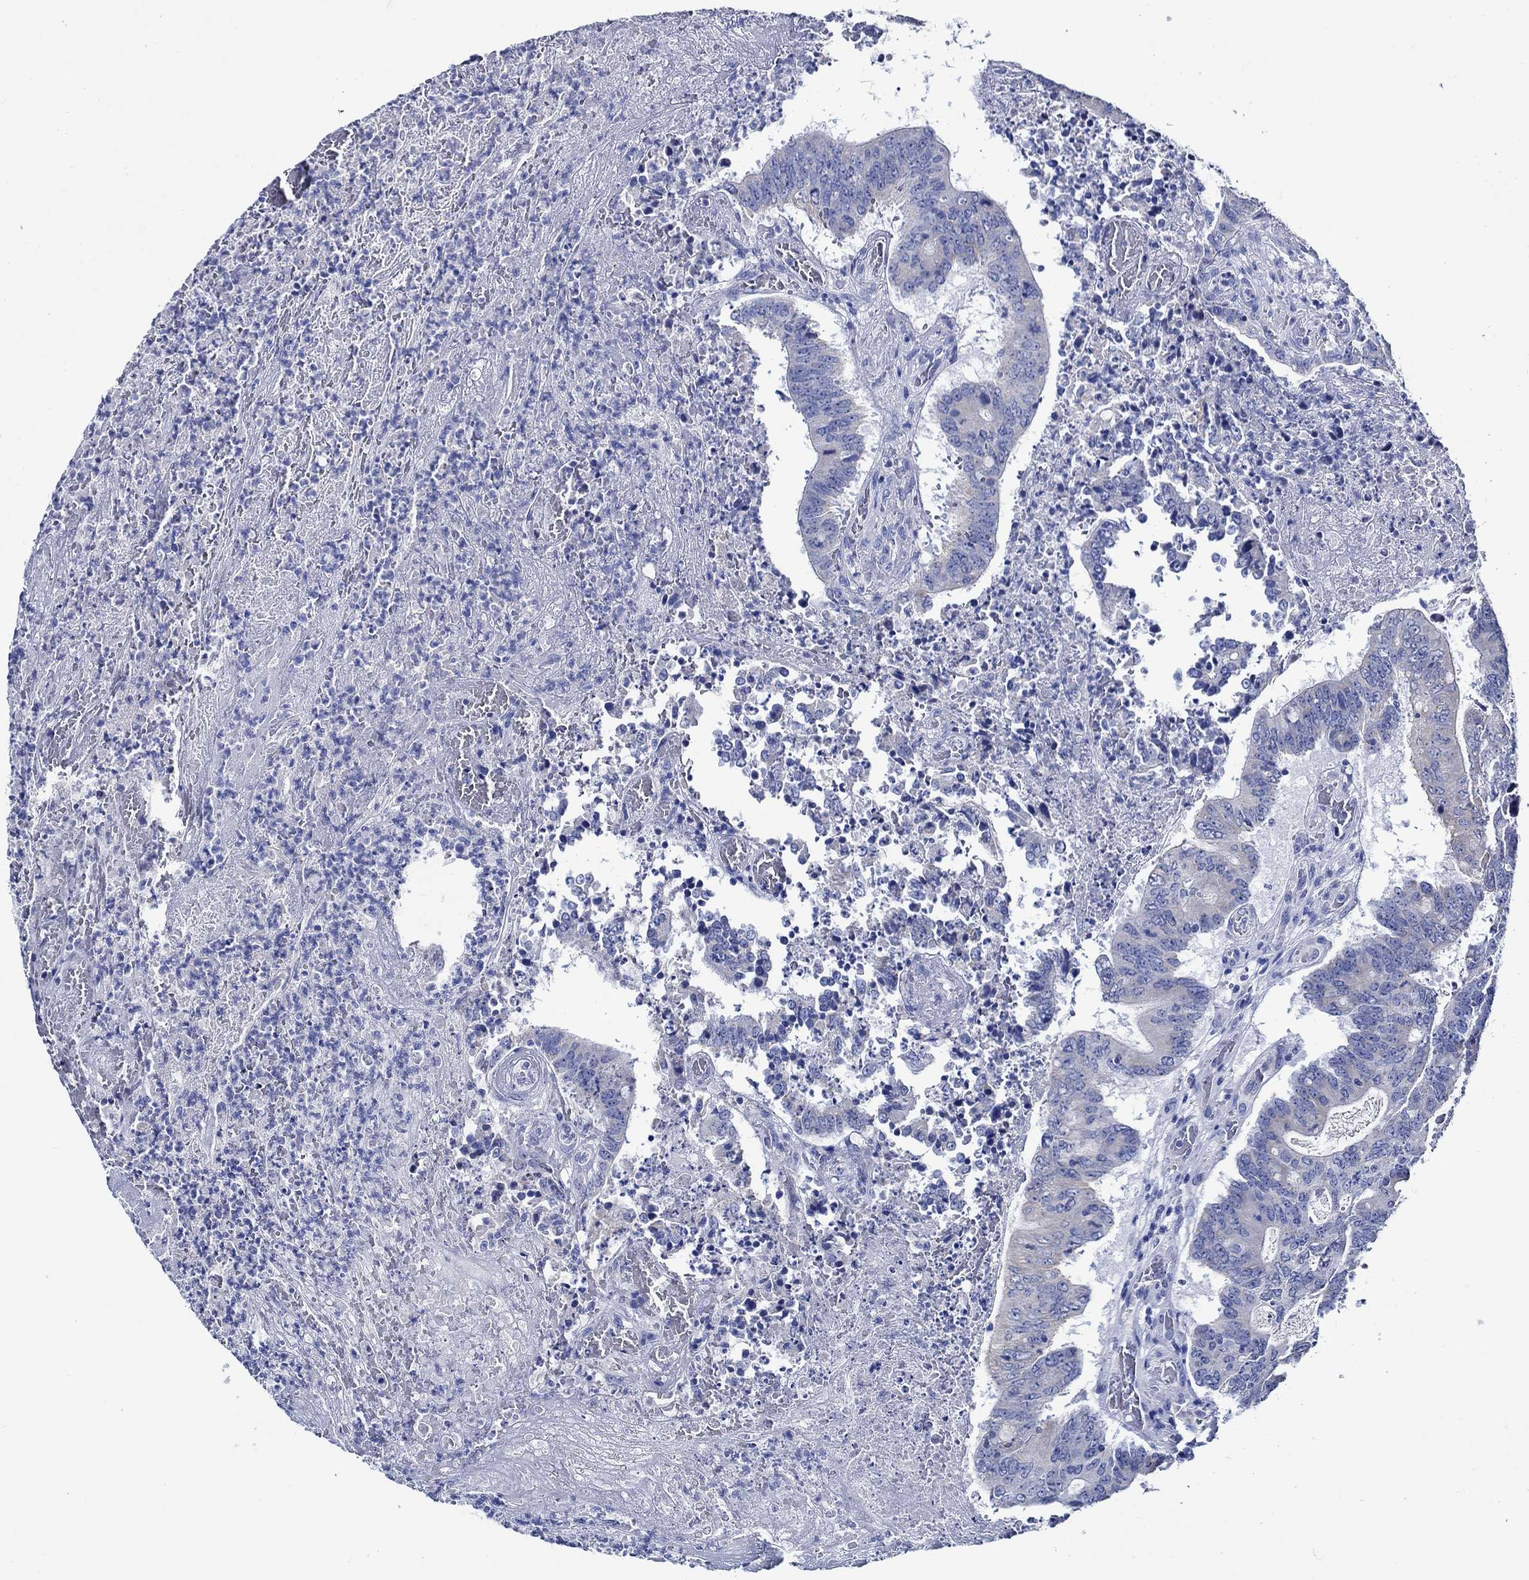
{"staining": {"intensity": "negative", "quantity": "none", "location": "none"}, "tissue": "colorectal cancer", "cell_type": "Tumor cells", "image_type": "cancer", "snomed": [{"axis": "morphology", "description": "Adenocarcinoma, NOS"}, {"axis": "topography", "description": "Colon"}], "caption": "A high-resolution photomicrograph shows IHC staining of colorectal adenocarcinoma, which demonstrates no significant staining in tumor cells.", "gene": "SKOR1", "patient": {"sex": "female", "age": 70}}